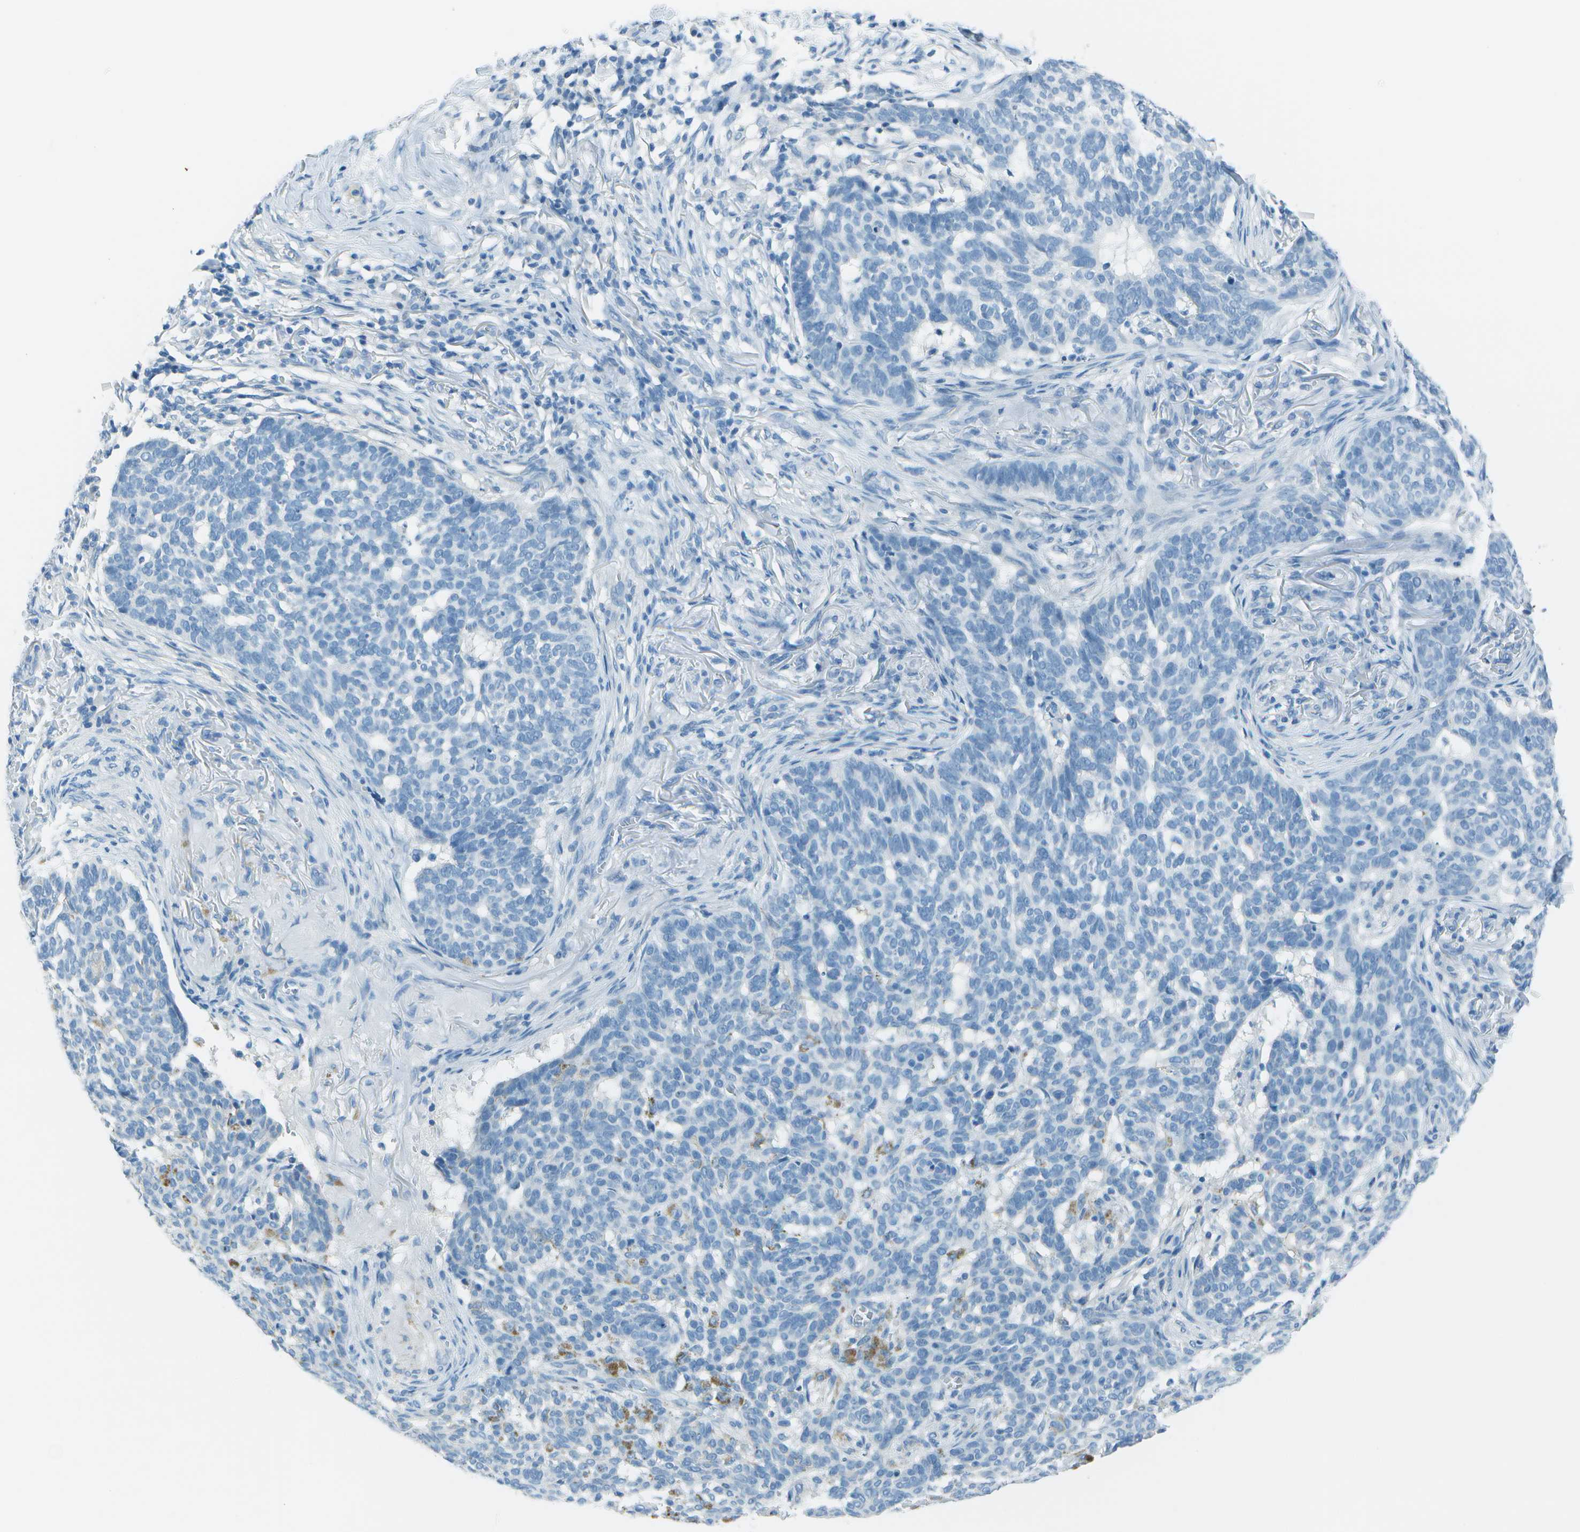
{"staining": {"intensity": "negative", "quantity": "none", "location": "none"}, "tissue": "skin cancer", "cell_type": "Tumor cells", "image_type": "cancer", "snomed": [{"axis": "morphology", "description": "Basal cell carcinoma"}, {"axis": "topography", "description": "Skin"}], "caption": "Immunohistochemistry of human skin cancer (basal cell carcinoma) shows no positivity in tumor cells. The staining was performed using DAB (3,3'-diaminobenzidine) to visualize the protein expression in brown, while the nuclei were stained in blue with hematoxylin (Magnification: 20x).", "gene": "FGF1", "patient": {"sex": "male", "age": 85}}